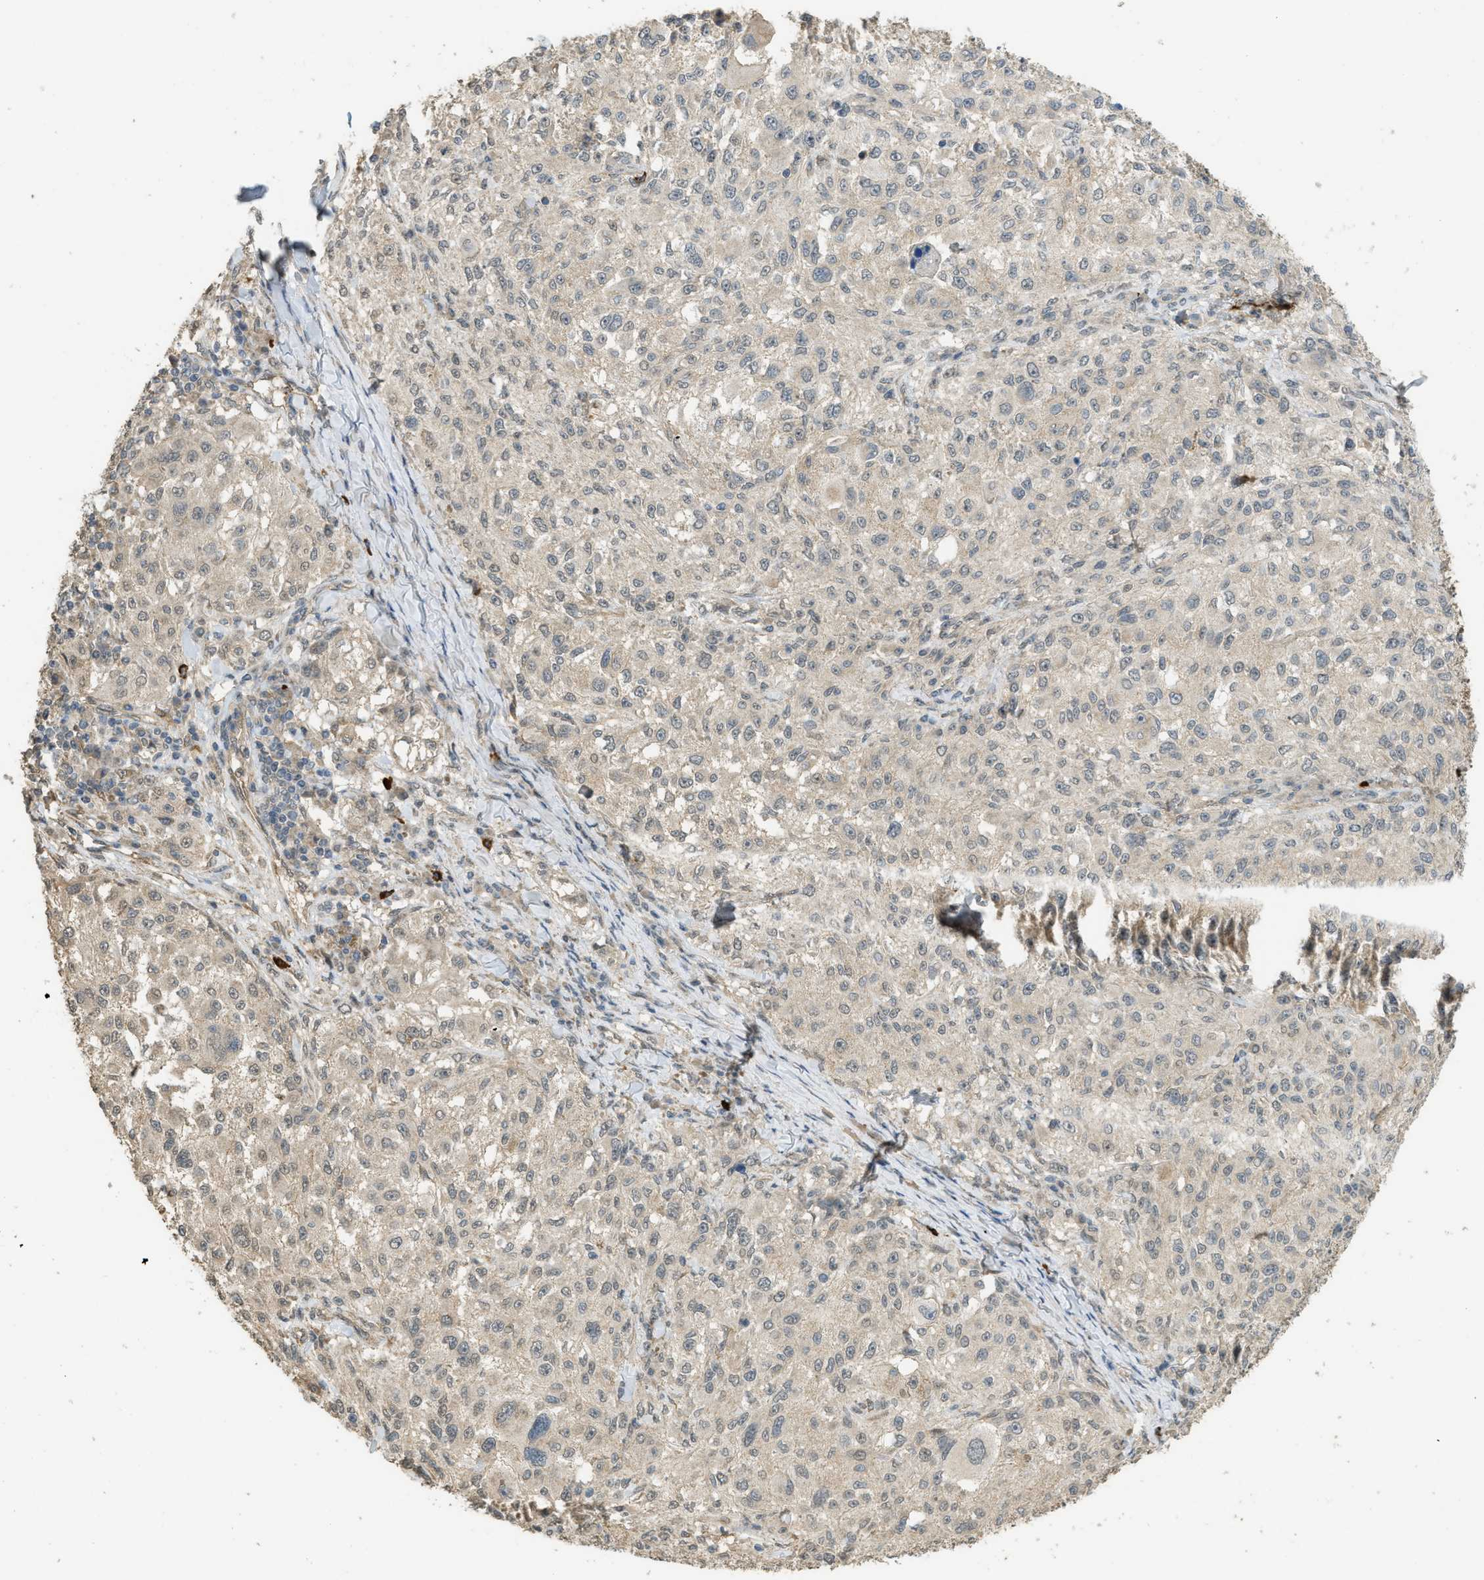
{"staining": {"intensity": "weak", "quantity": "<25%", "location": "cytoplasmic/membranous"}, "tissue": "melanoma", "cell_type": "Tumor cells", "image_type": "cancer", "snomed": [{"axis": "morphology", "description": "Necrosis, NOS"}, {"axis": "morphology", "description": "Malignant melanoma, NOS"}, {"axis": "topography", "description": "Skin"}], "caption": "The immunohistochemistry (IHC) histopathology image has no significant expression in tumor cells of malignant melanoma tissue.", "gene": "IGF2BP2", "patient": {"sex": "female", "age": 87}}